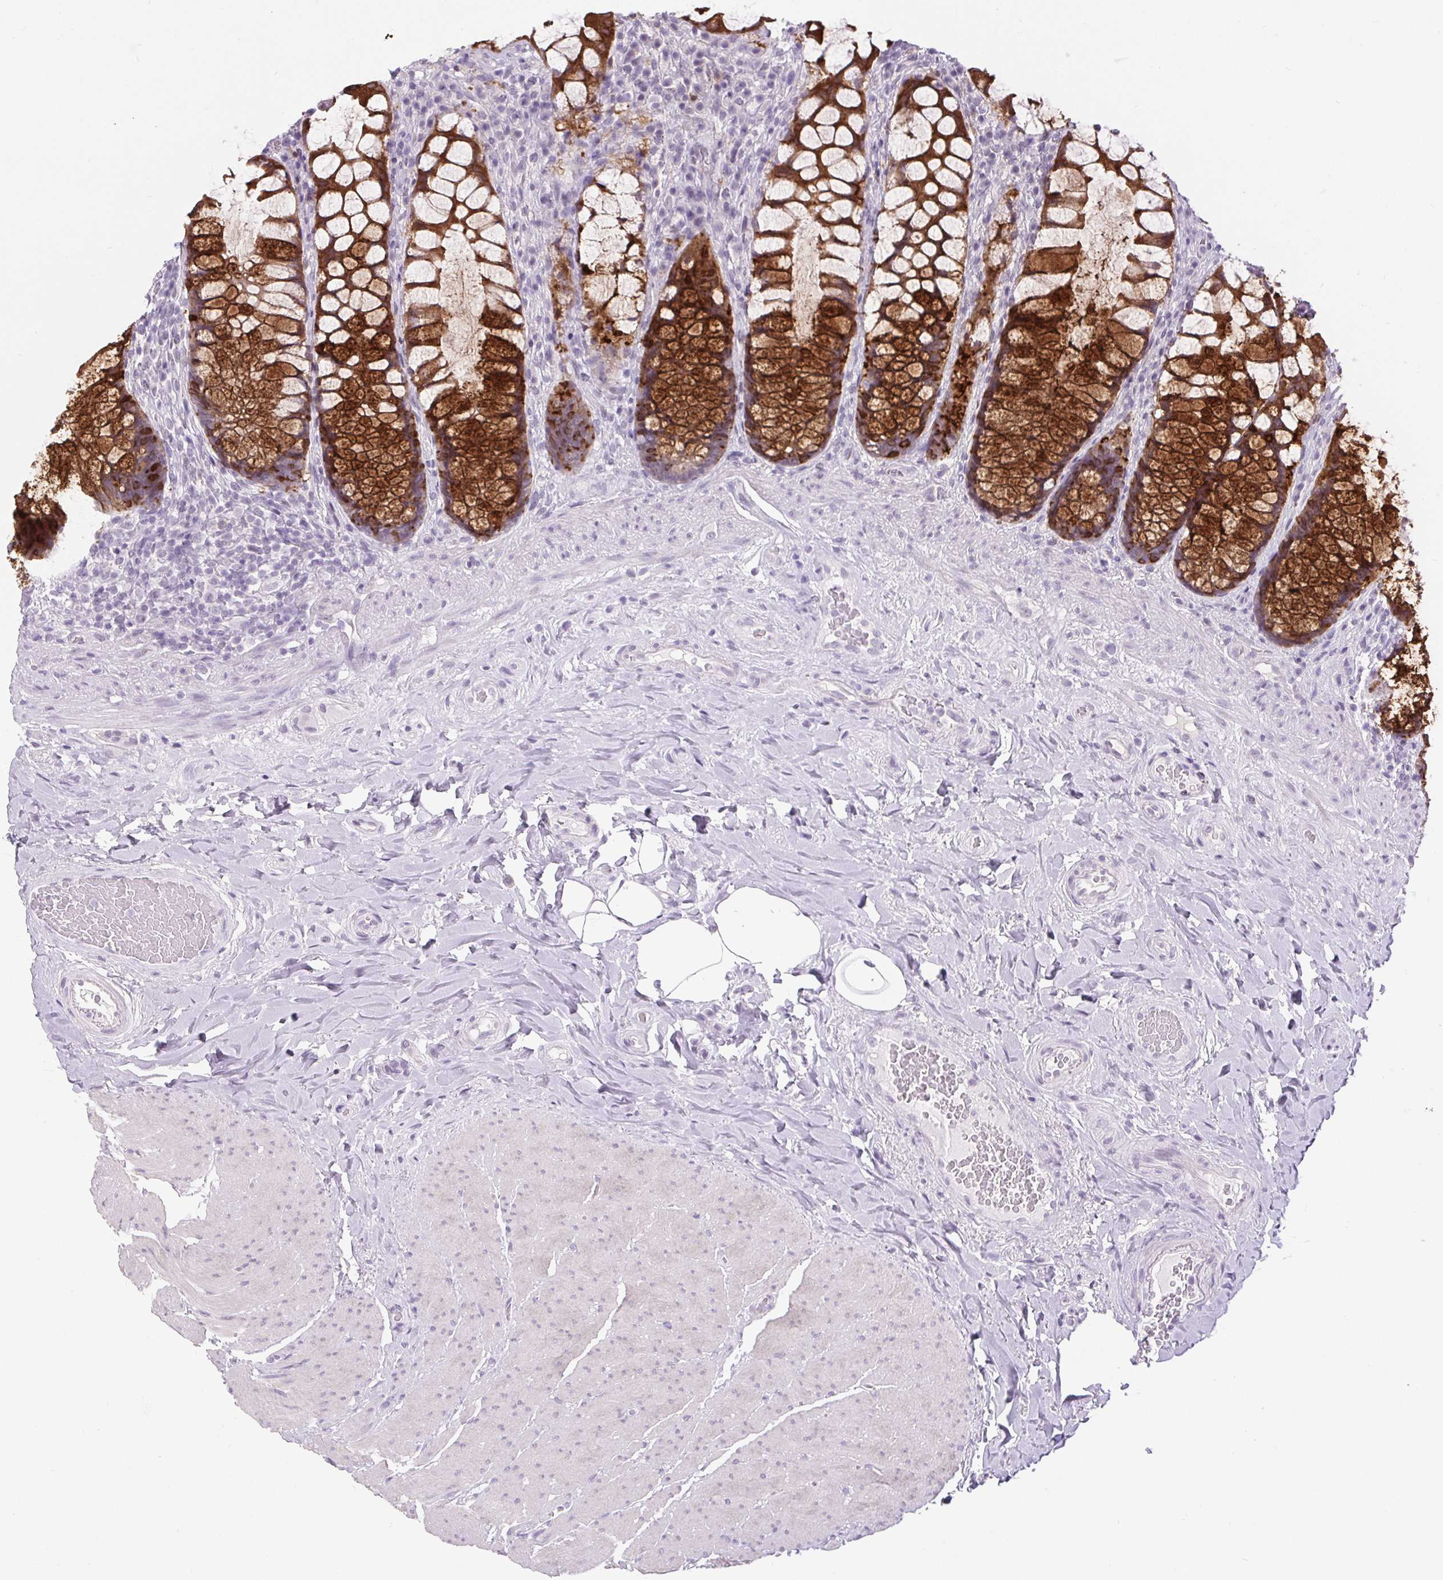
{"staining": {"intensity": "strong", "quantity": ">75%", "location": "cytoplasmic/membranous"}, "tissue": "rectum", "cell_type": "Glandular cells", "image_type": "normal", "snomed": [{"axis": "morphology", "description": "Normal tissue, NOS"}, {"axis": "topography", "description": "Rectum"}], "caption": "IHC (DAB) staining of normal rectum reveals strong cytoplasmic/membranous protein expression in approximately >75% of glandular cells. (IHC, brightfield microscopy, high magnification).", "gene": "BCAS1", "patient": {"sex": "female", "age": 58}}